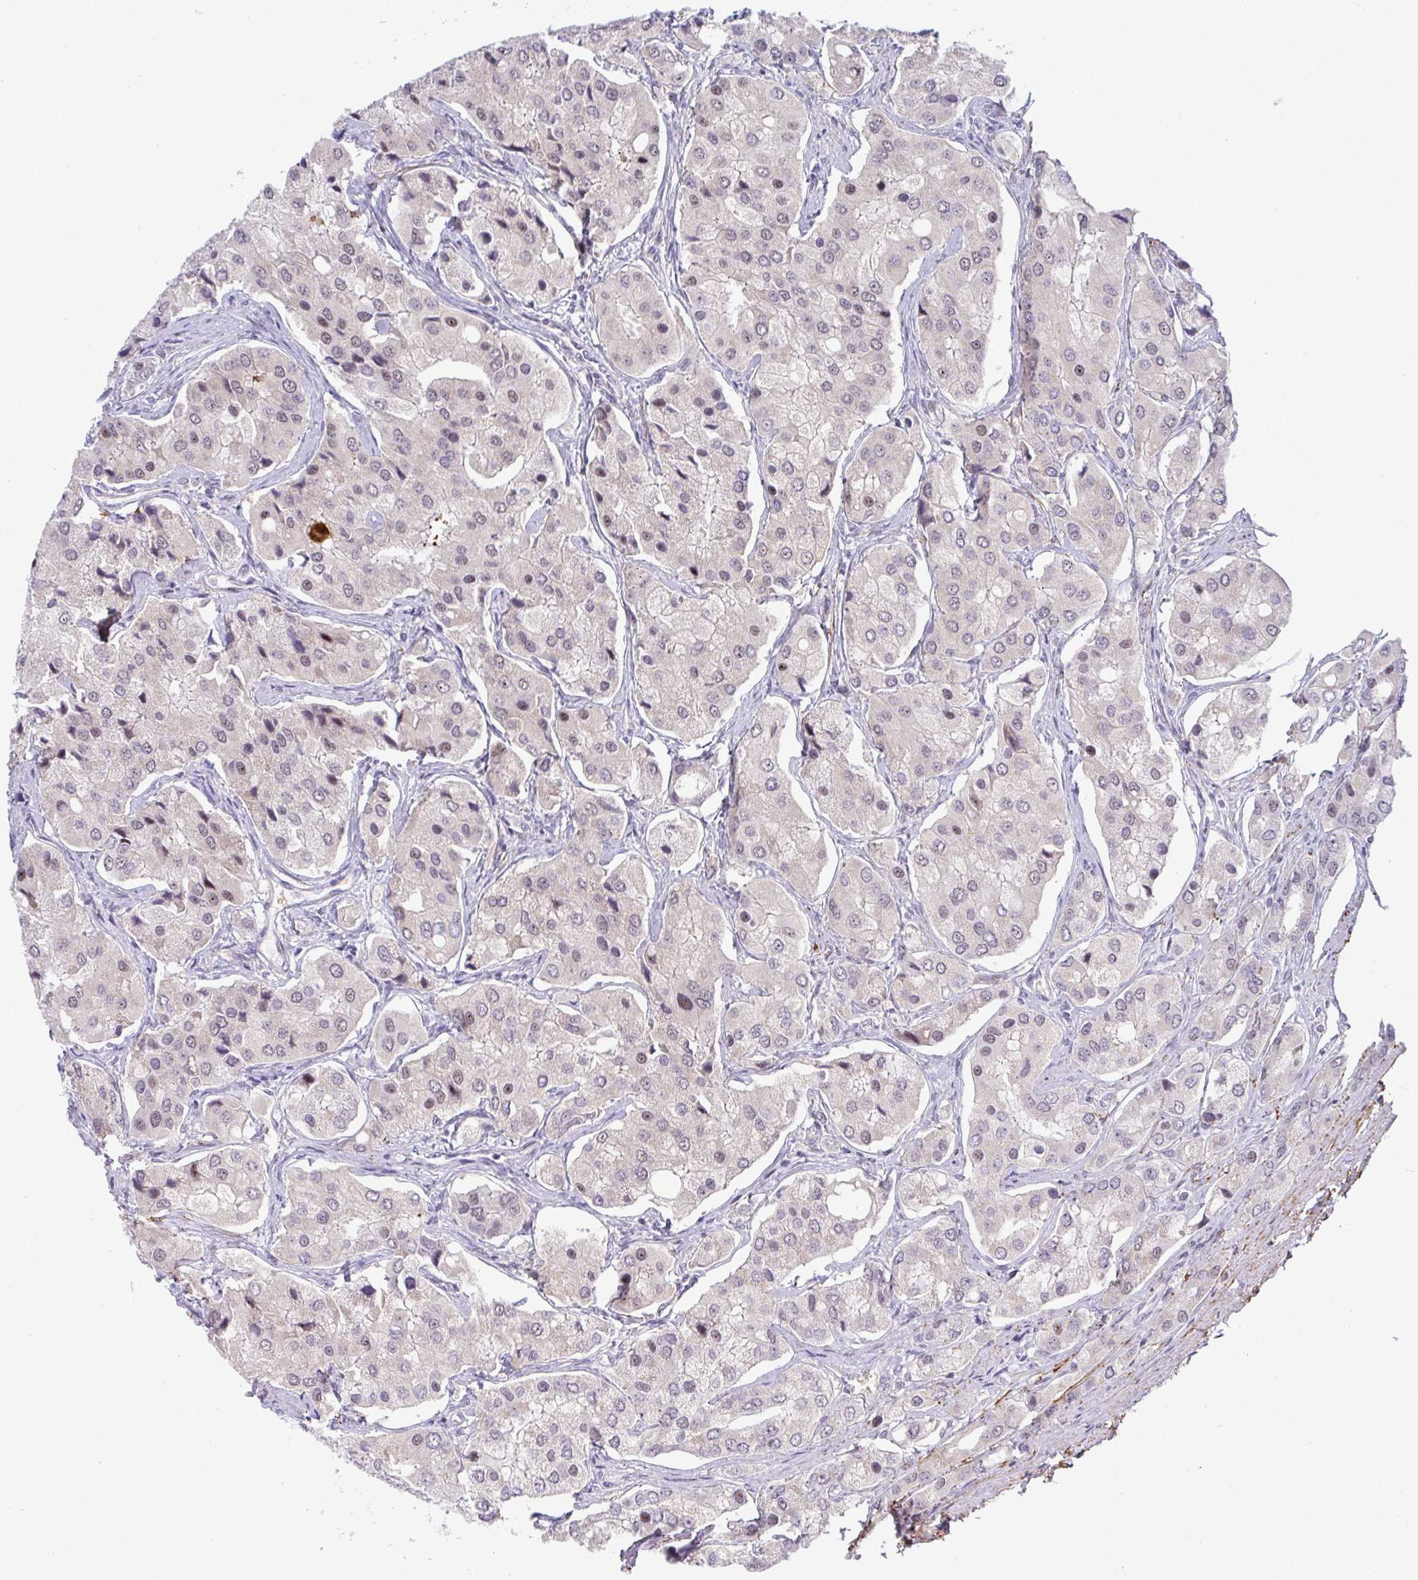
{"staining": {"intensity": "weak", "quantity": "<25%", "location": "nuclear"}, "tissue": "prostate cancer", "cell_type": "Tumor cells", "image_type": "cancer", "snomed": [{"axis": "morphology", "description": "Adenocarcinoma, Low grade"}, {"axis": "topography", "description": "Prostate"}], "caption": "A photomicrograph of human adenocarcinoma (low-grade) (prostate) is negative for staining in tumor cells.", "gene": "TNMD", "patient": {"sex": "male", "age": 69}}